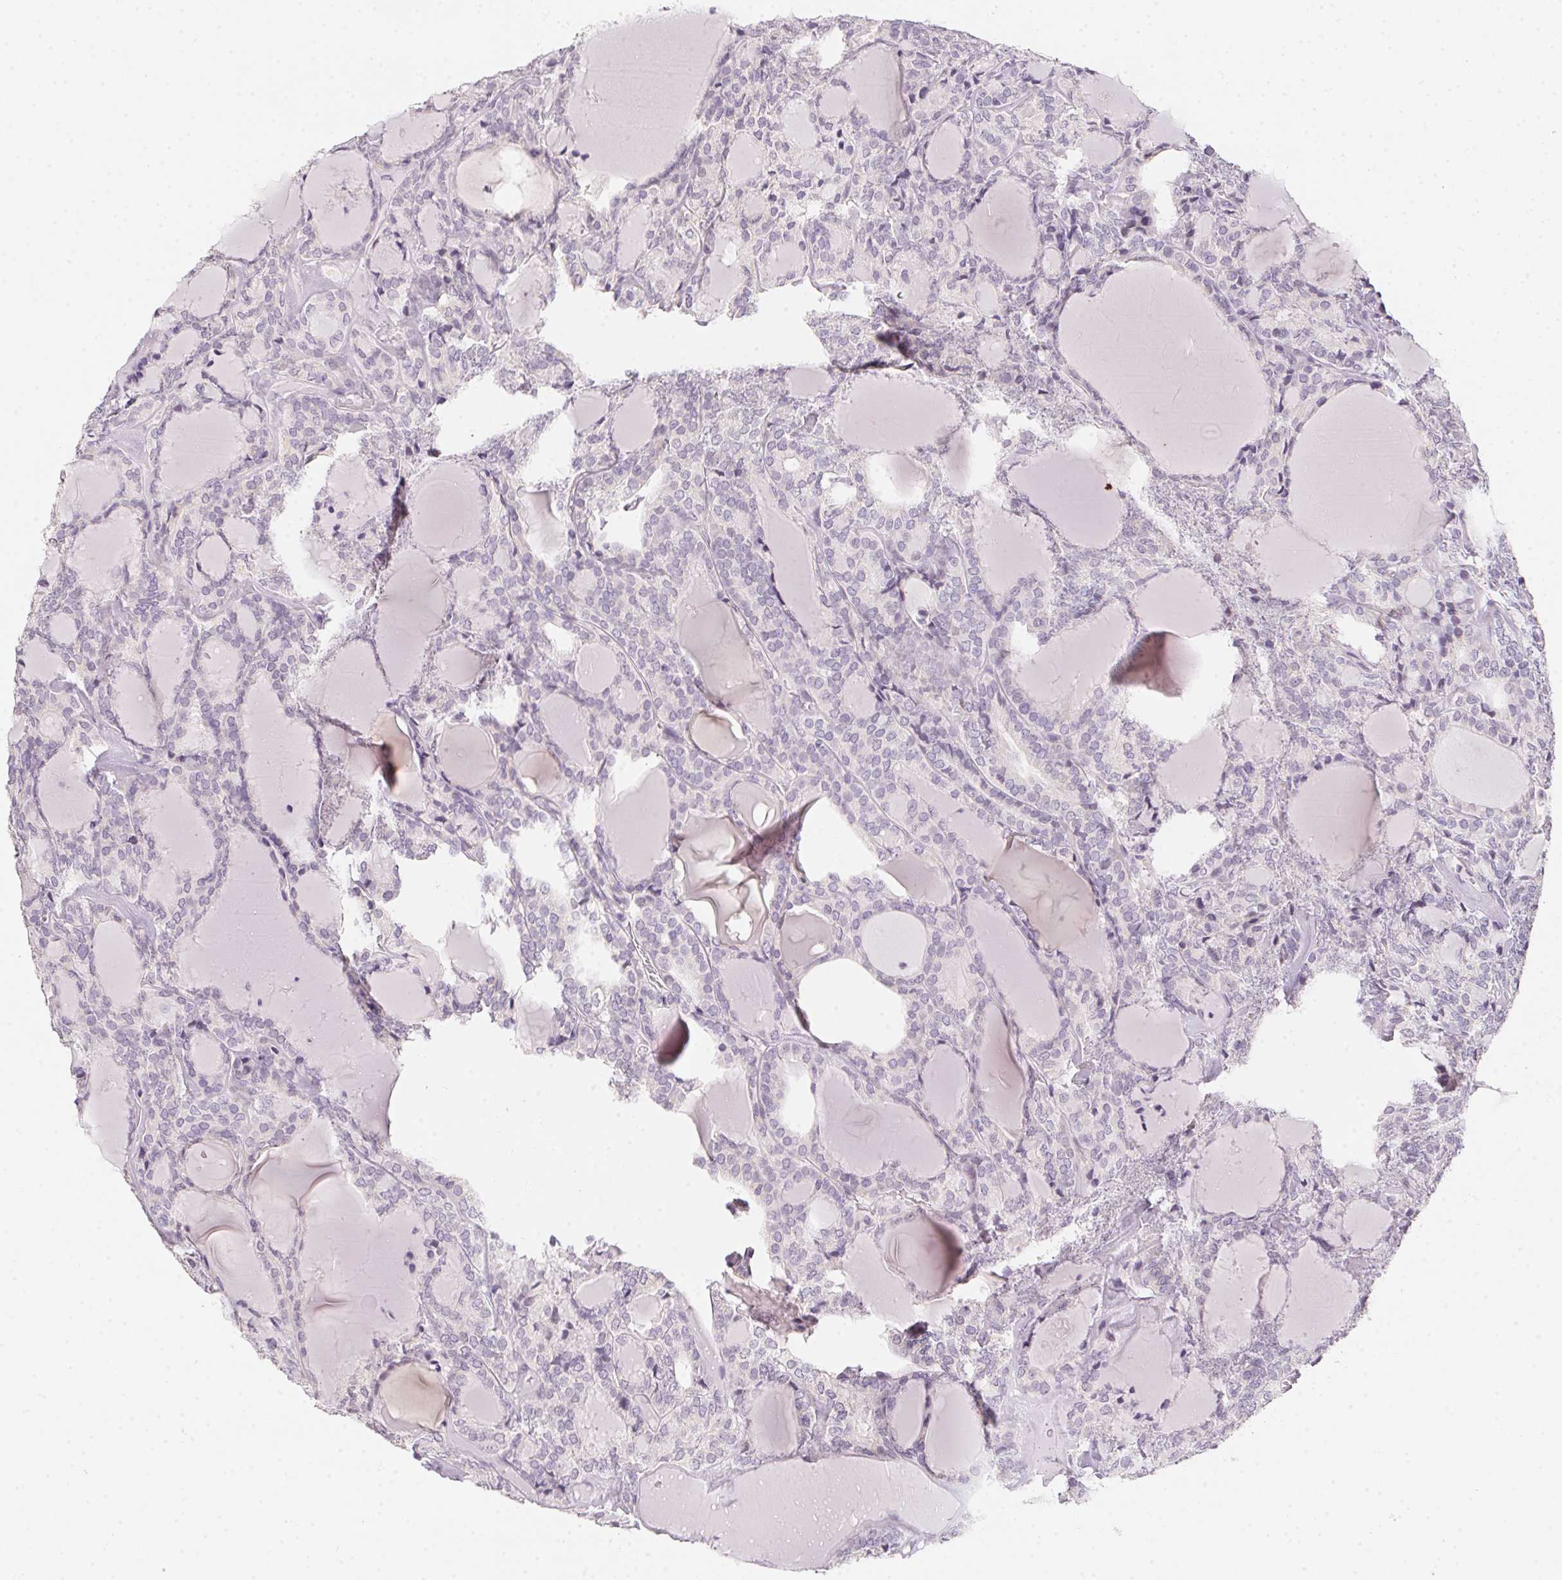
{"staining": {"intensity": "negative", "quantity": "none", "location": "none"}, "tissue": "thyroid cancer", "cell_type": "Tumor cells", "image_type": "cancer", "snomed": [{"axis": "morphology", "description": "Follicular adenoma carcinoma, NOS"}, {"axis": "topography", "description": "Thyroid gland"}], "caption": "High magnification brightfield microscopy of follicular adenoma carcinoma (thyroid) stained with DAB (3,3'-diaminobenzidine) (brown) and counterstained with hematoxylin (blue): tumor cells show no significant staining. (IHC, brightfield microscopy, high magnification).", "gene": "MORC1", "patient": {"sex": "male", "age": 74}}